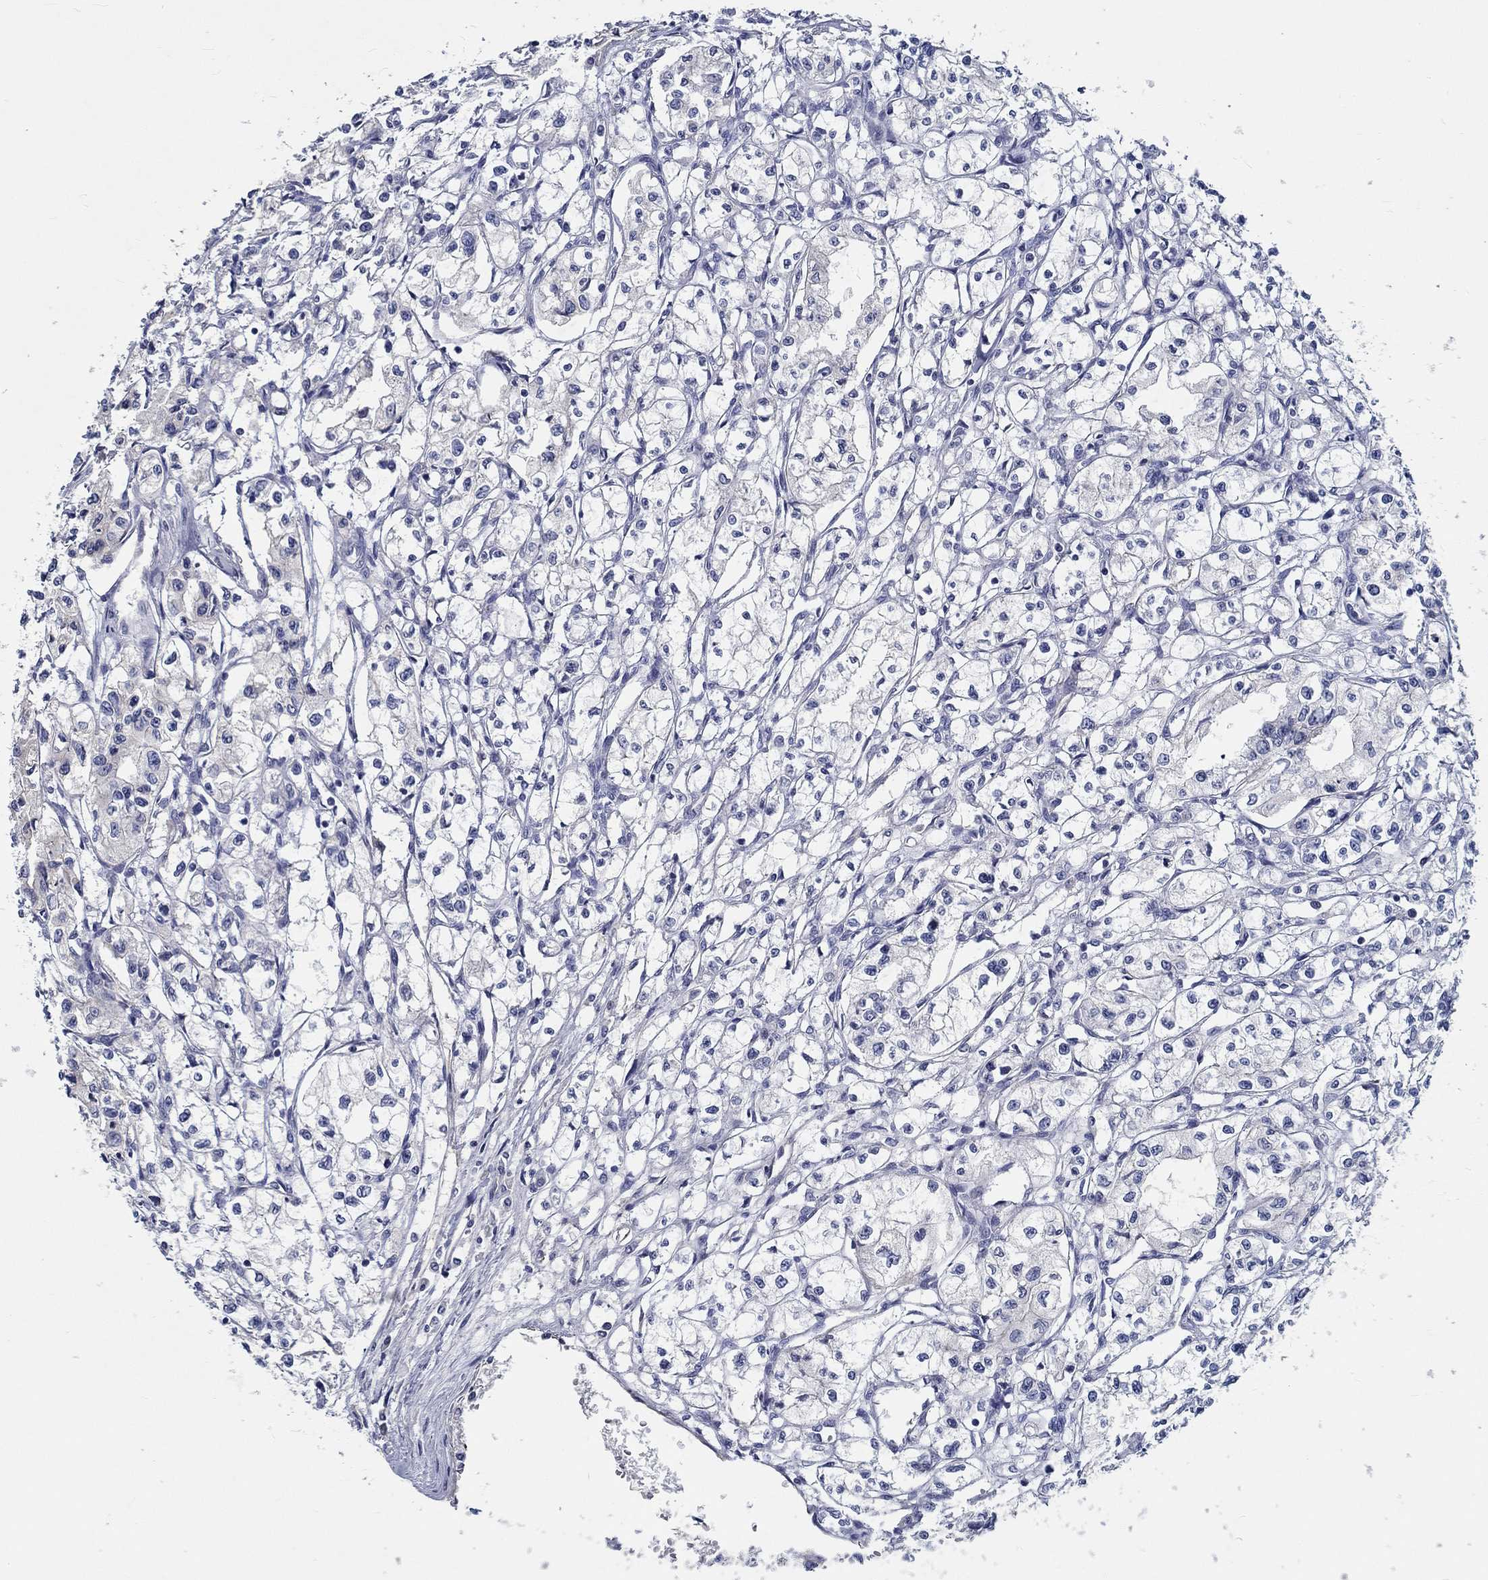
{"staining": {"intensity": "negative", "quantity": "none", "location": "none"}, "tissue": "renal cancer", "cell_type": "Tumor cells", "image_type": "cancer", "snomed": [{"axis": "morphology", "description": "Adenocarcinoma, NOS"}, {"axis": "topography", "description": "Kidney"}], "caption": "Immunohistochemistry (IHC) of human renal cancer (adenocarcinoma) shows no staining in tumor cells.", "gene": "MYBPC1", "patient": {"sex": "male", "age": 56}}